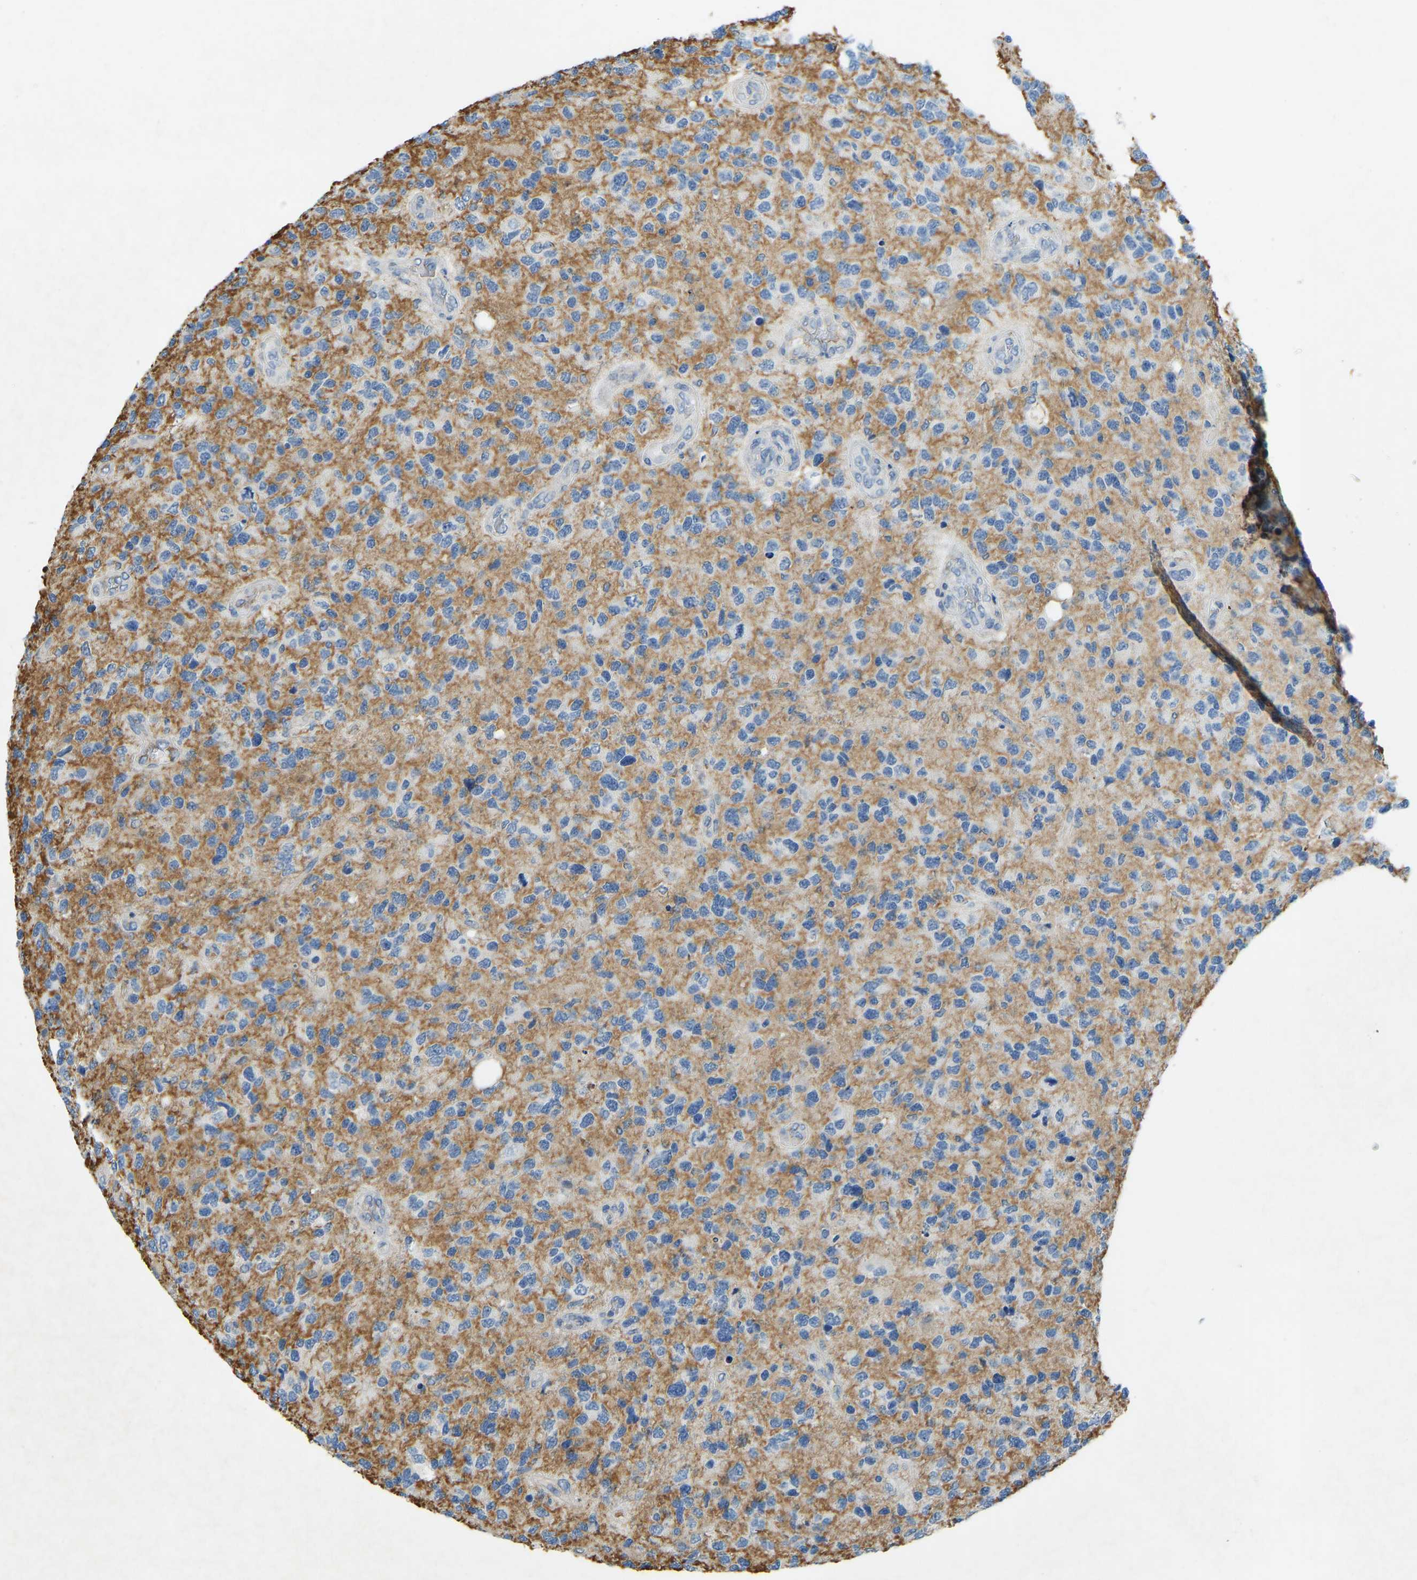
{"staining": {"intensity": "negative", "quantity": "none", "location": "none"}, "tissue": "glioma", "cell_type": "Tumor cells", "image_type": "cancer", "snomed": [{"axis": "morphology", "description": "Glioma, malignant, High grade"}, {"axis": "topography", "description": "Brain"}], "caption": "Immunohistochemistry micrograph of neoplastic tissue: human glioma stained with DAB (3,3'-diaminobenzidine) demonstrates no significant protein positivity in tumor cells.", "gene": "THBS4", "patient": {"sex": "female", "age": 58}}